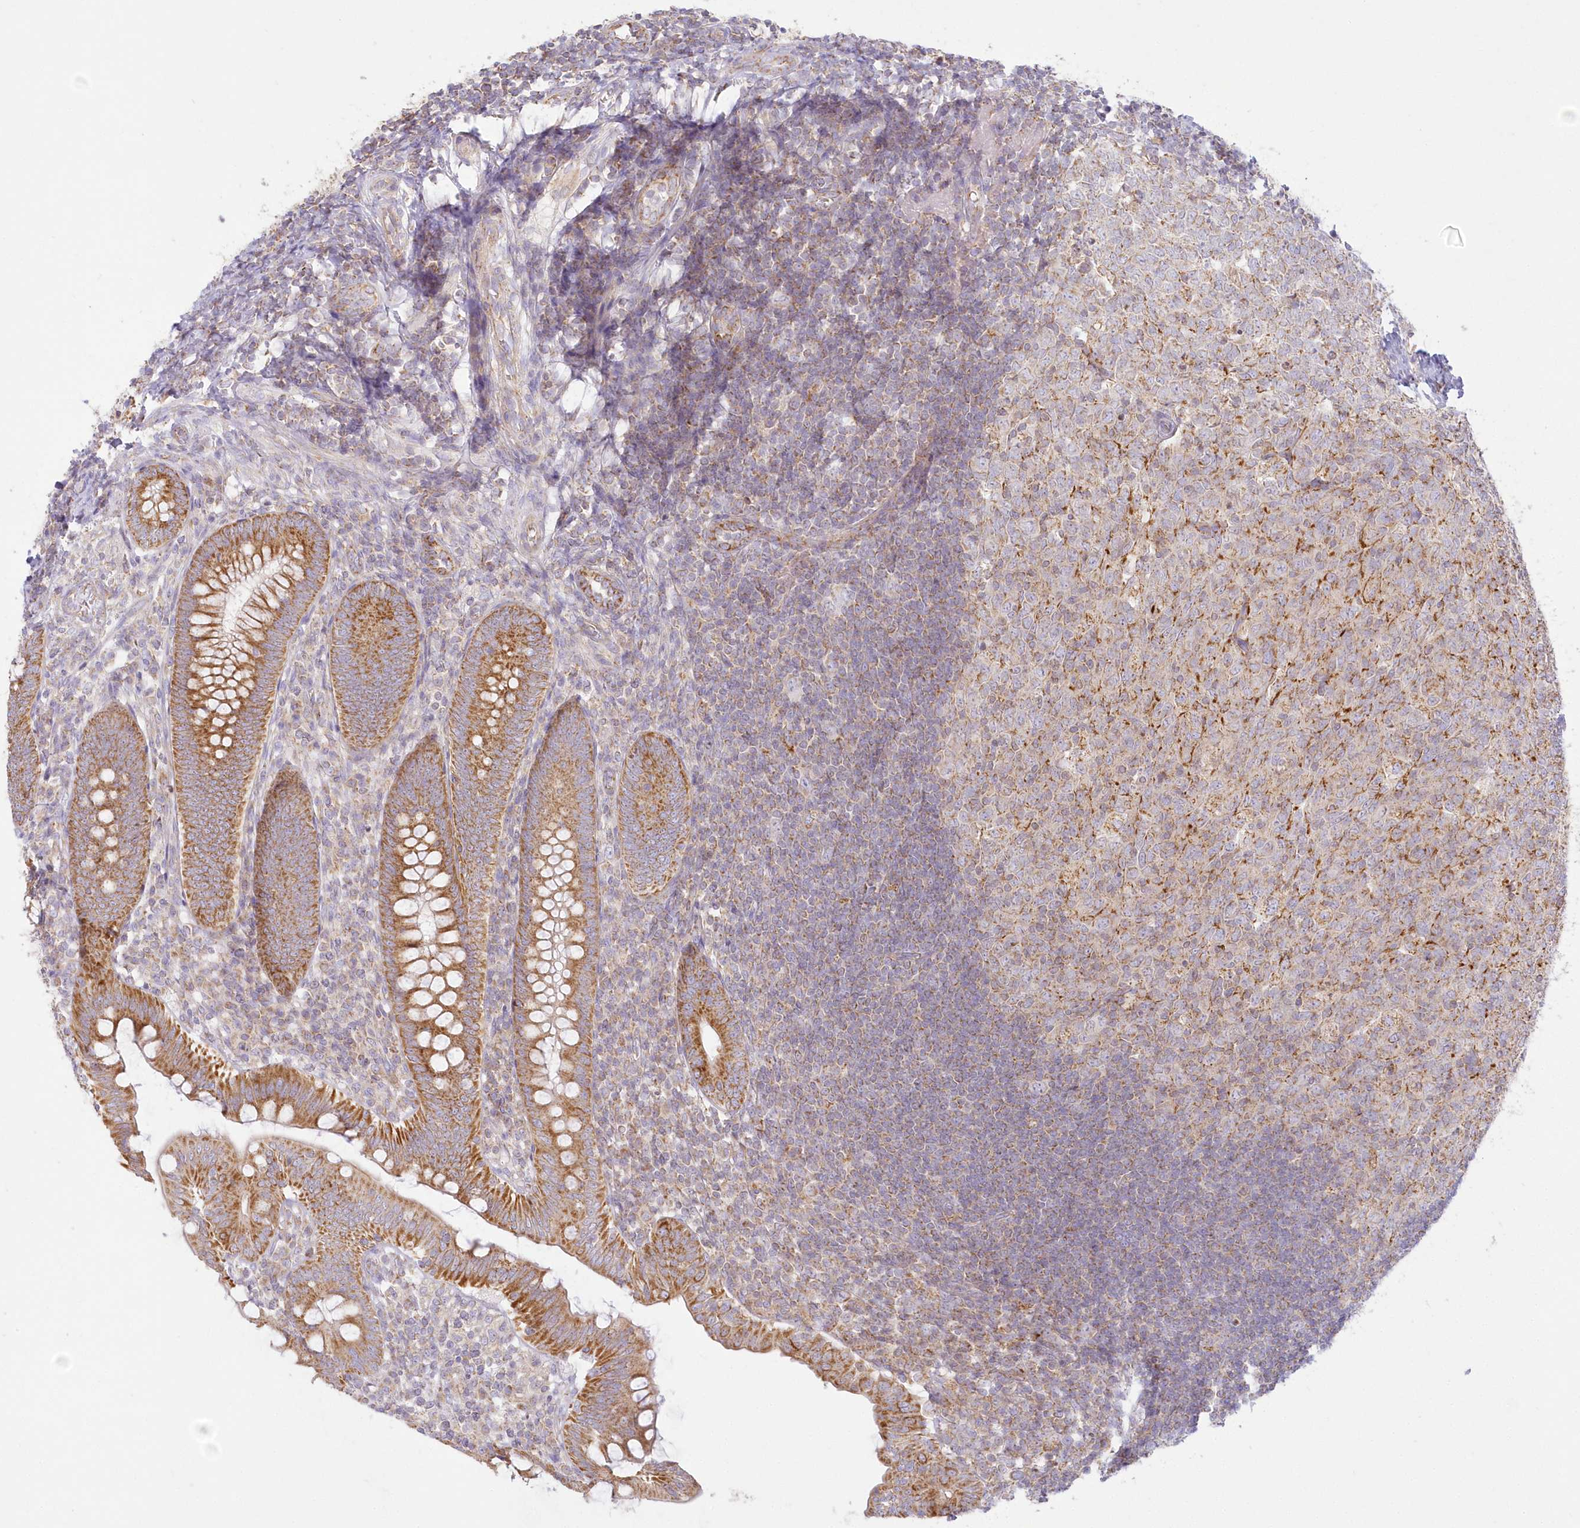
{"staining": {"intensity": "moderate", "quantity": ">75%", "location": "cytoplasmic/membranous"}, "tissue": "appendix", "cell_type": "Glandular cells", "image_type": "normal", "snomed": [{"axis": "morphology", "description": "Normal tissue, NOS"}, {"axis": "topography", "description": "Appendix"}], "caption": "High-power microscopy captured an immunohistochemistry (IHC) image of unremarkable appendix, revealing moderate cytoplasmic/membranous expression in about >75% of glandular cells.", "gene": "TBC1D14", "patient": {"sex": "male", "age": 14}}